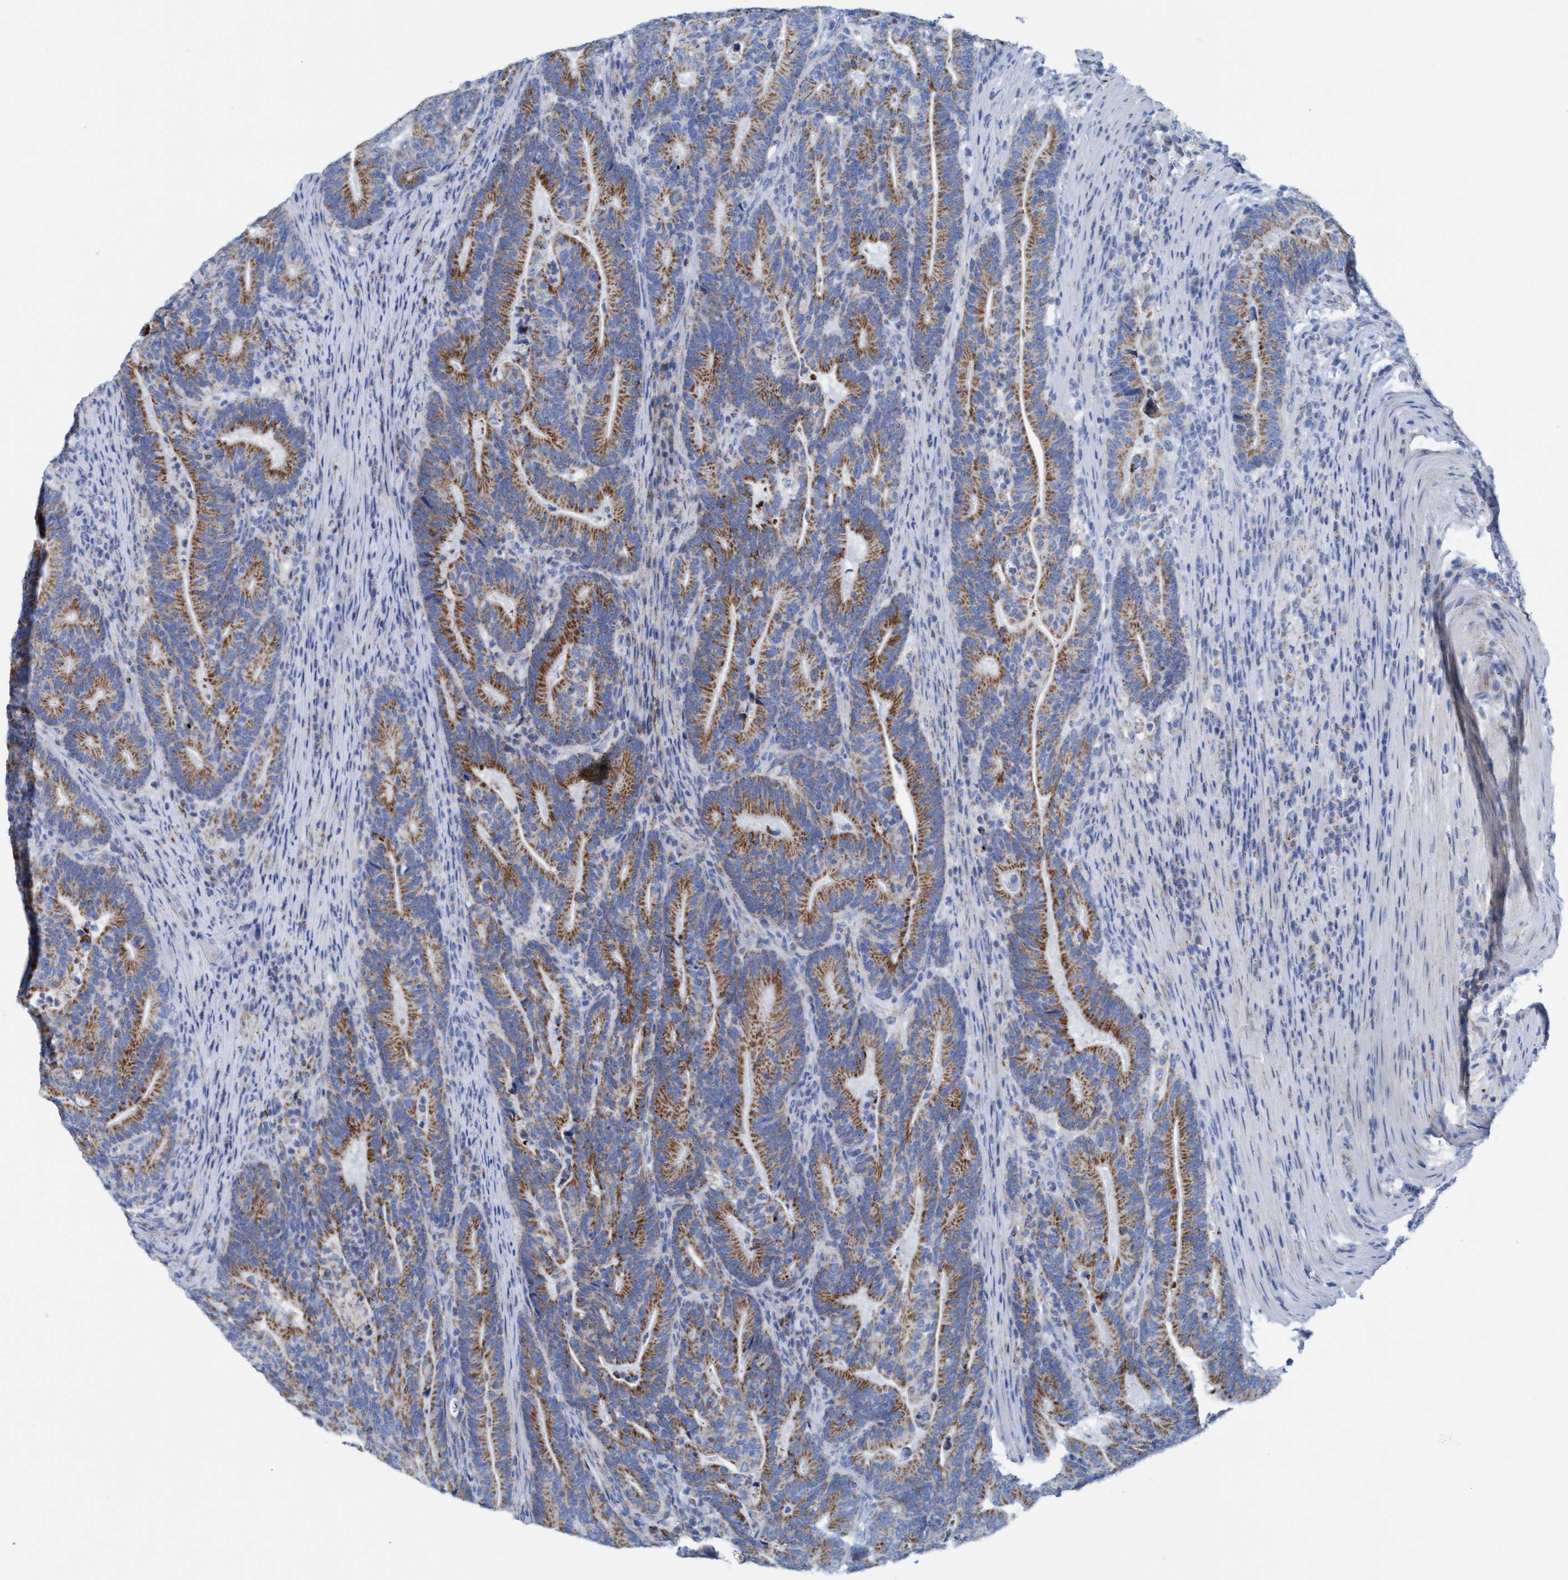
{"staining": {"intensity": "moderate", "quantity": ">75%", "location": "cytoplasmic/membranous"}, "tissue": "colorectal cancer", "cell_type": "Tumor cells", "image_type": "cancer", "snomed": [{"axis": "morphology", "description": "Adenocarcinoma, NOS"}, {"axis": "topography", "description": "Colon"}], "caption": "High-power microscopy captured an immunohistochemistry micrograph of colorectal cancer (adenocarcinoma), revealing moderate cytoplasmic/membranous positivity in about >75% of tumor cells. The protein of interest is shown in brown color, while the nuclei are stained blue.", "gene": "GGA3", "patient": {"sex": "female", "age": 66}}